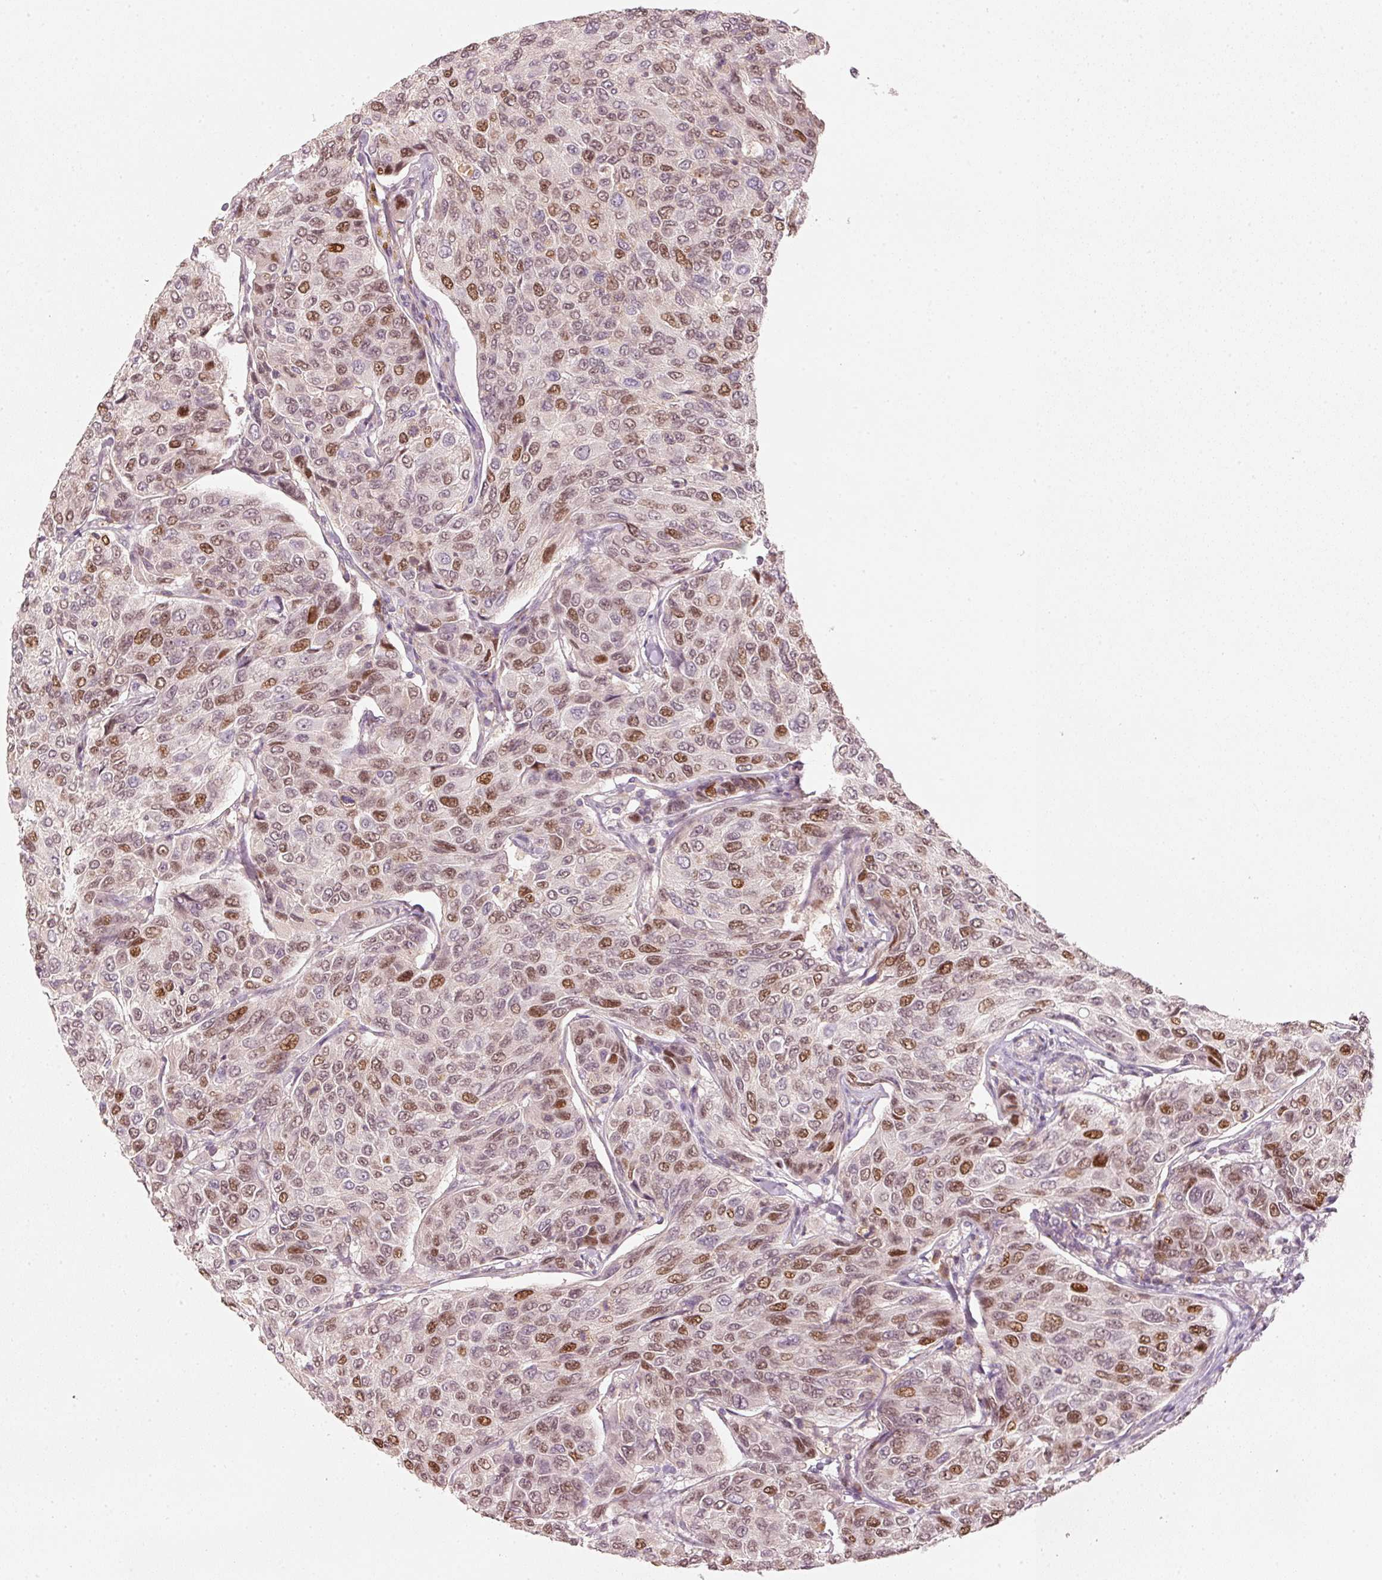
{"staining": {"intensity": "moderate", "quantity": ">75%", "location": "nuclear"}, "tissue": "breast cancer", "cell_type": "Tumor cells", "image_type": "cancer", "snomed": [{"axis": "morphology", "description": "Duct carcinoma"}, {"axis": "topography", "description": "Breast"}], "caption": "This micrograph shows breast cancer (invasive ductal carcinoma) stained with immunohistochemistry (IHC) to label a protein in brown. The nuclear of tumor cells show moderate positivity for the protein. Nuclei are counter-stained blue.", "gene": "TREX2", "patient": {"sex": "female", "age": 55}}